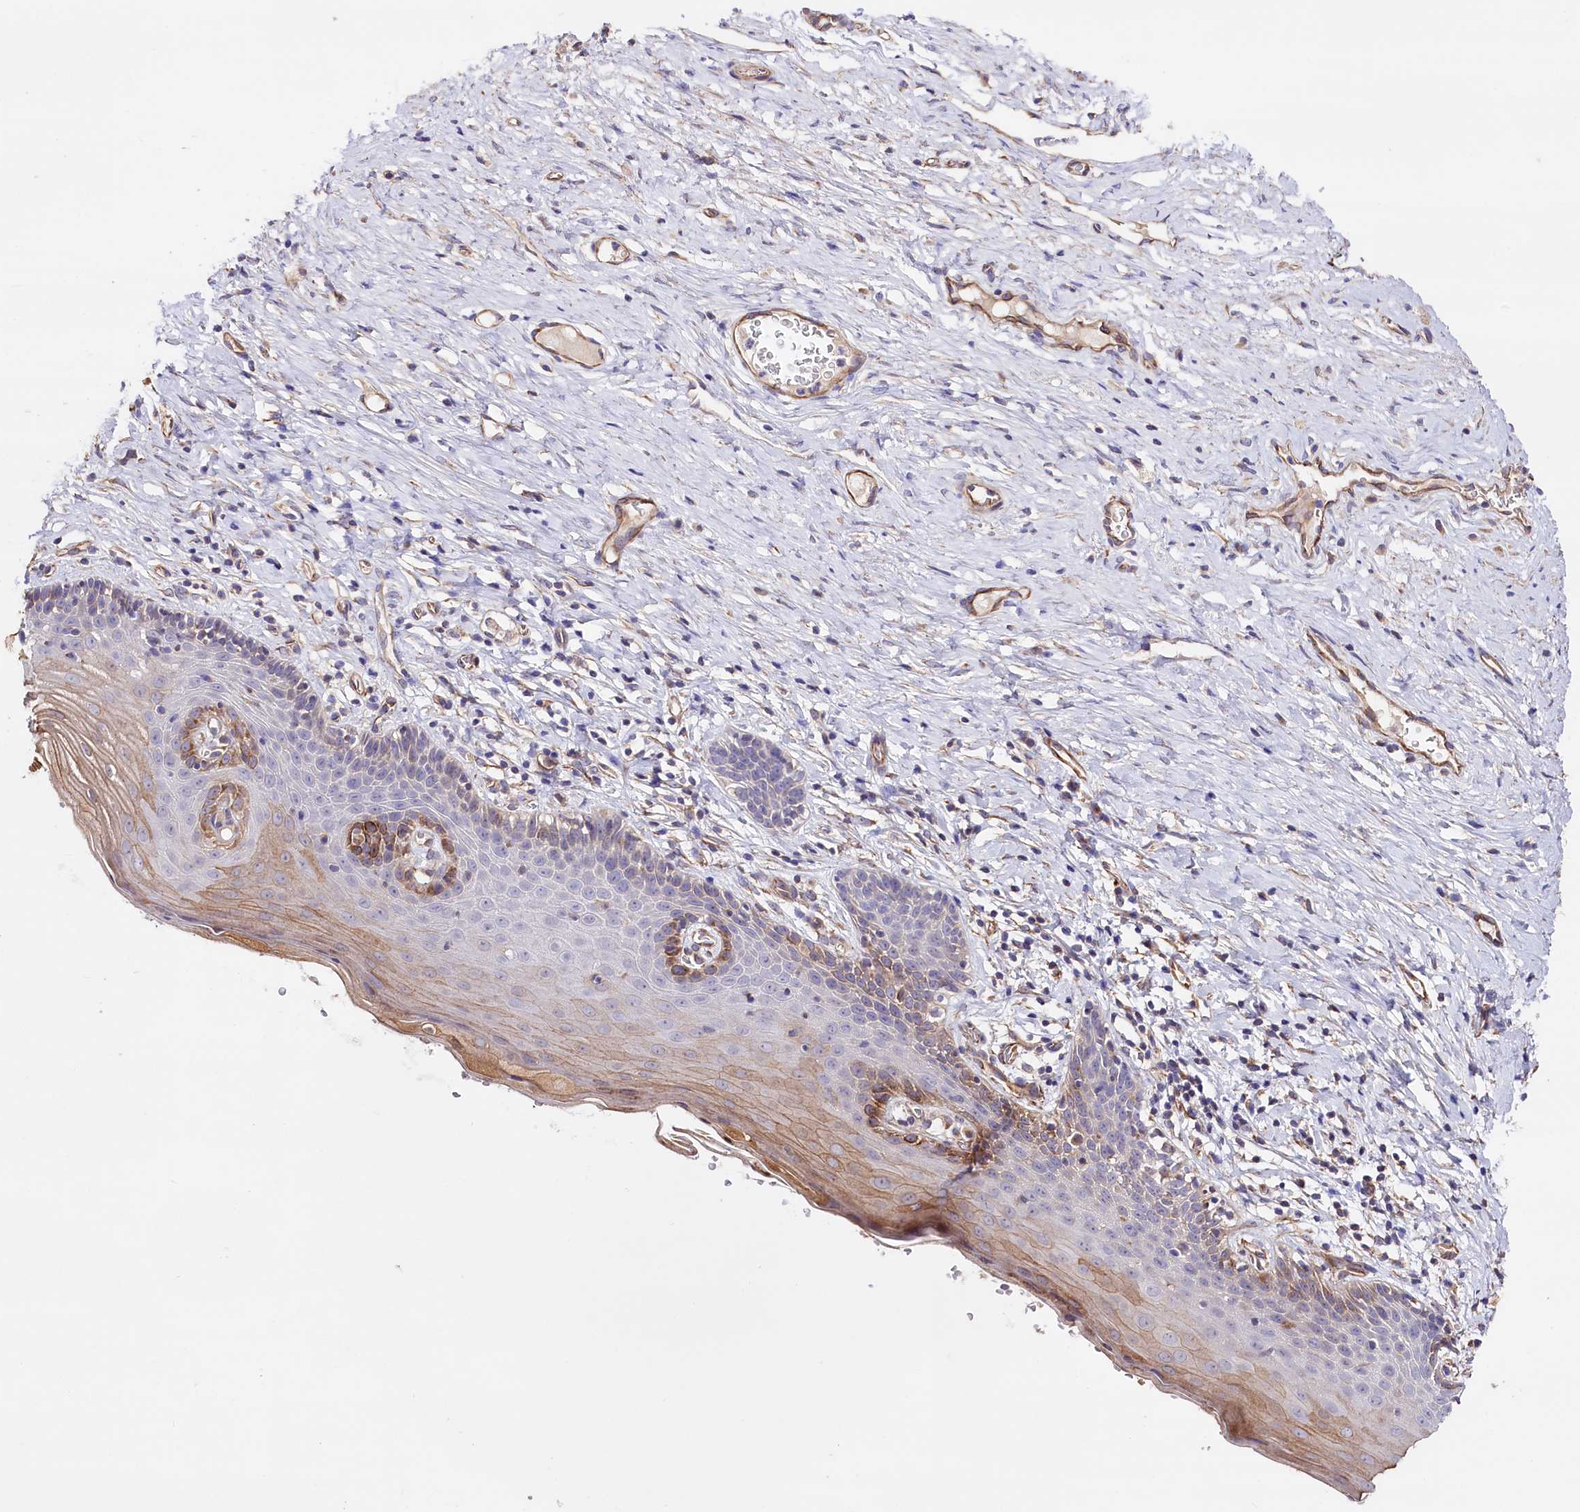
{"staining": {"intensity": "negative", "quantity": "none", "location": "none"}, "tissue": "cervix", "cell_type": "Glandular cells", "image_type": "normal", "snomed": [{"axis": "morphology", "description": "Normal tissue, NOS"}, {"axis": "topography", "description": "Cervix"}], "caption": "This photomicrograph is of normal cervix stained with IHC to label a protein in brown with the nuclei are counter-stained blue. There is no expression in glandular cells. (DAB (3,3'-diaminobenzidine) immunohistochemistry (IHC) with hematoxylin counter stain).", "gene": "SLC7A1", "patient": {"sex": "female", "age": 42}}